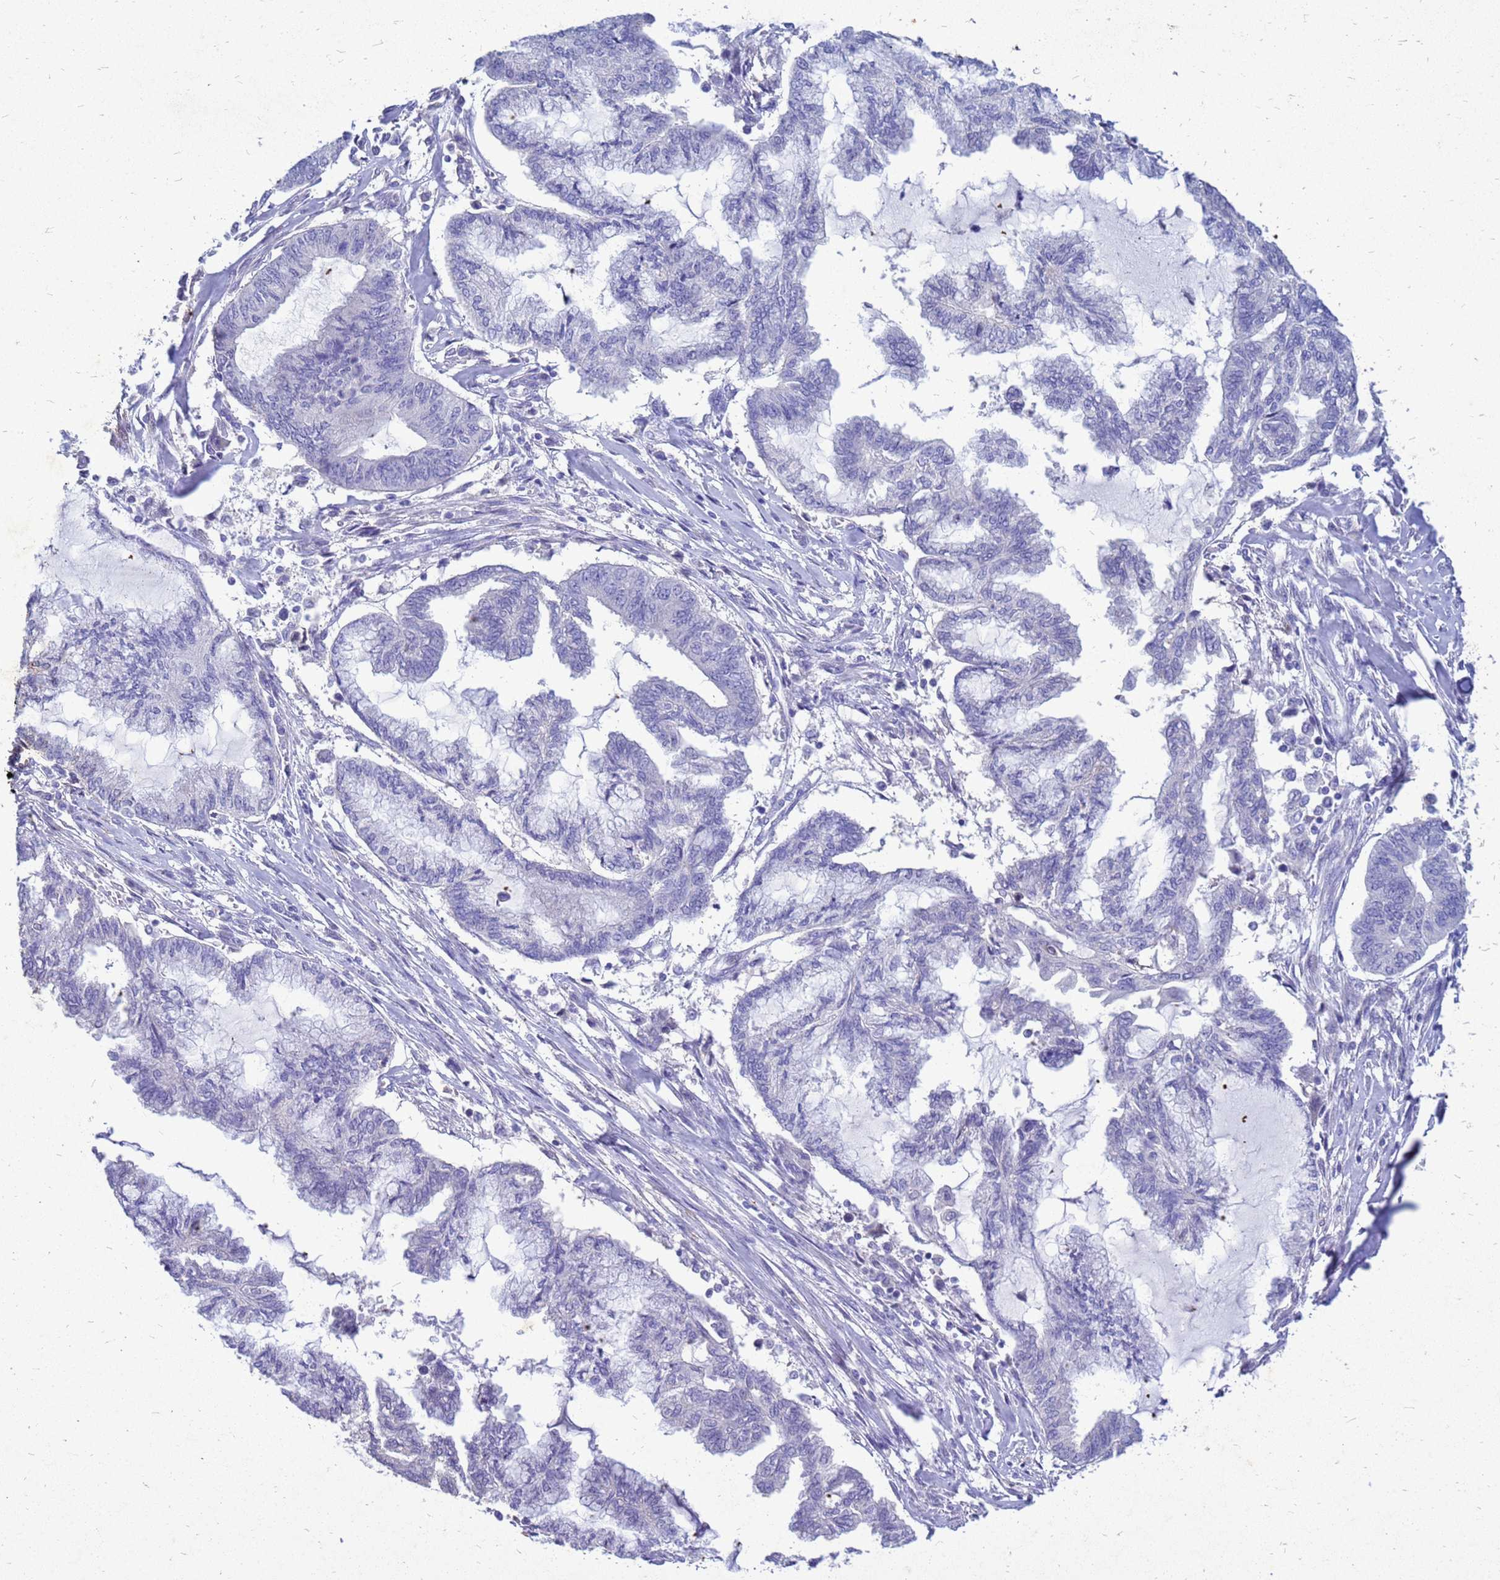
{"staining": {"intensity": "negative", "quantity": "none", "location": "none"}, "tissue": "endometrial cancer", "cell_type": "Tumor cells", "image_type": "cancer", "snomed": [{"axis": "morphology", "description": "Adenocarcinoma, NOS"}, {"axis": "topography", "description": "Endometrium"}], "caption": "The IHC histopathology image has no significant staining in tumor cells of adenocarcinoma (endometrial) tissue. The staining was performed using DAB (3,3'-diaminobenzidine) to visualize the protein expression in brown, while the nuclei were stained in blue with hematoxylin (Magnification: 20x).", "gene": "AKR1C1", "patient": {"sex": "female", "age": 86}}